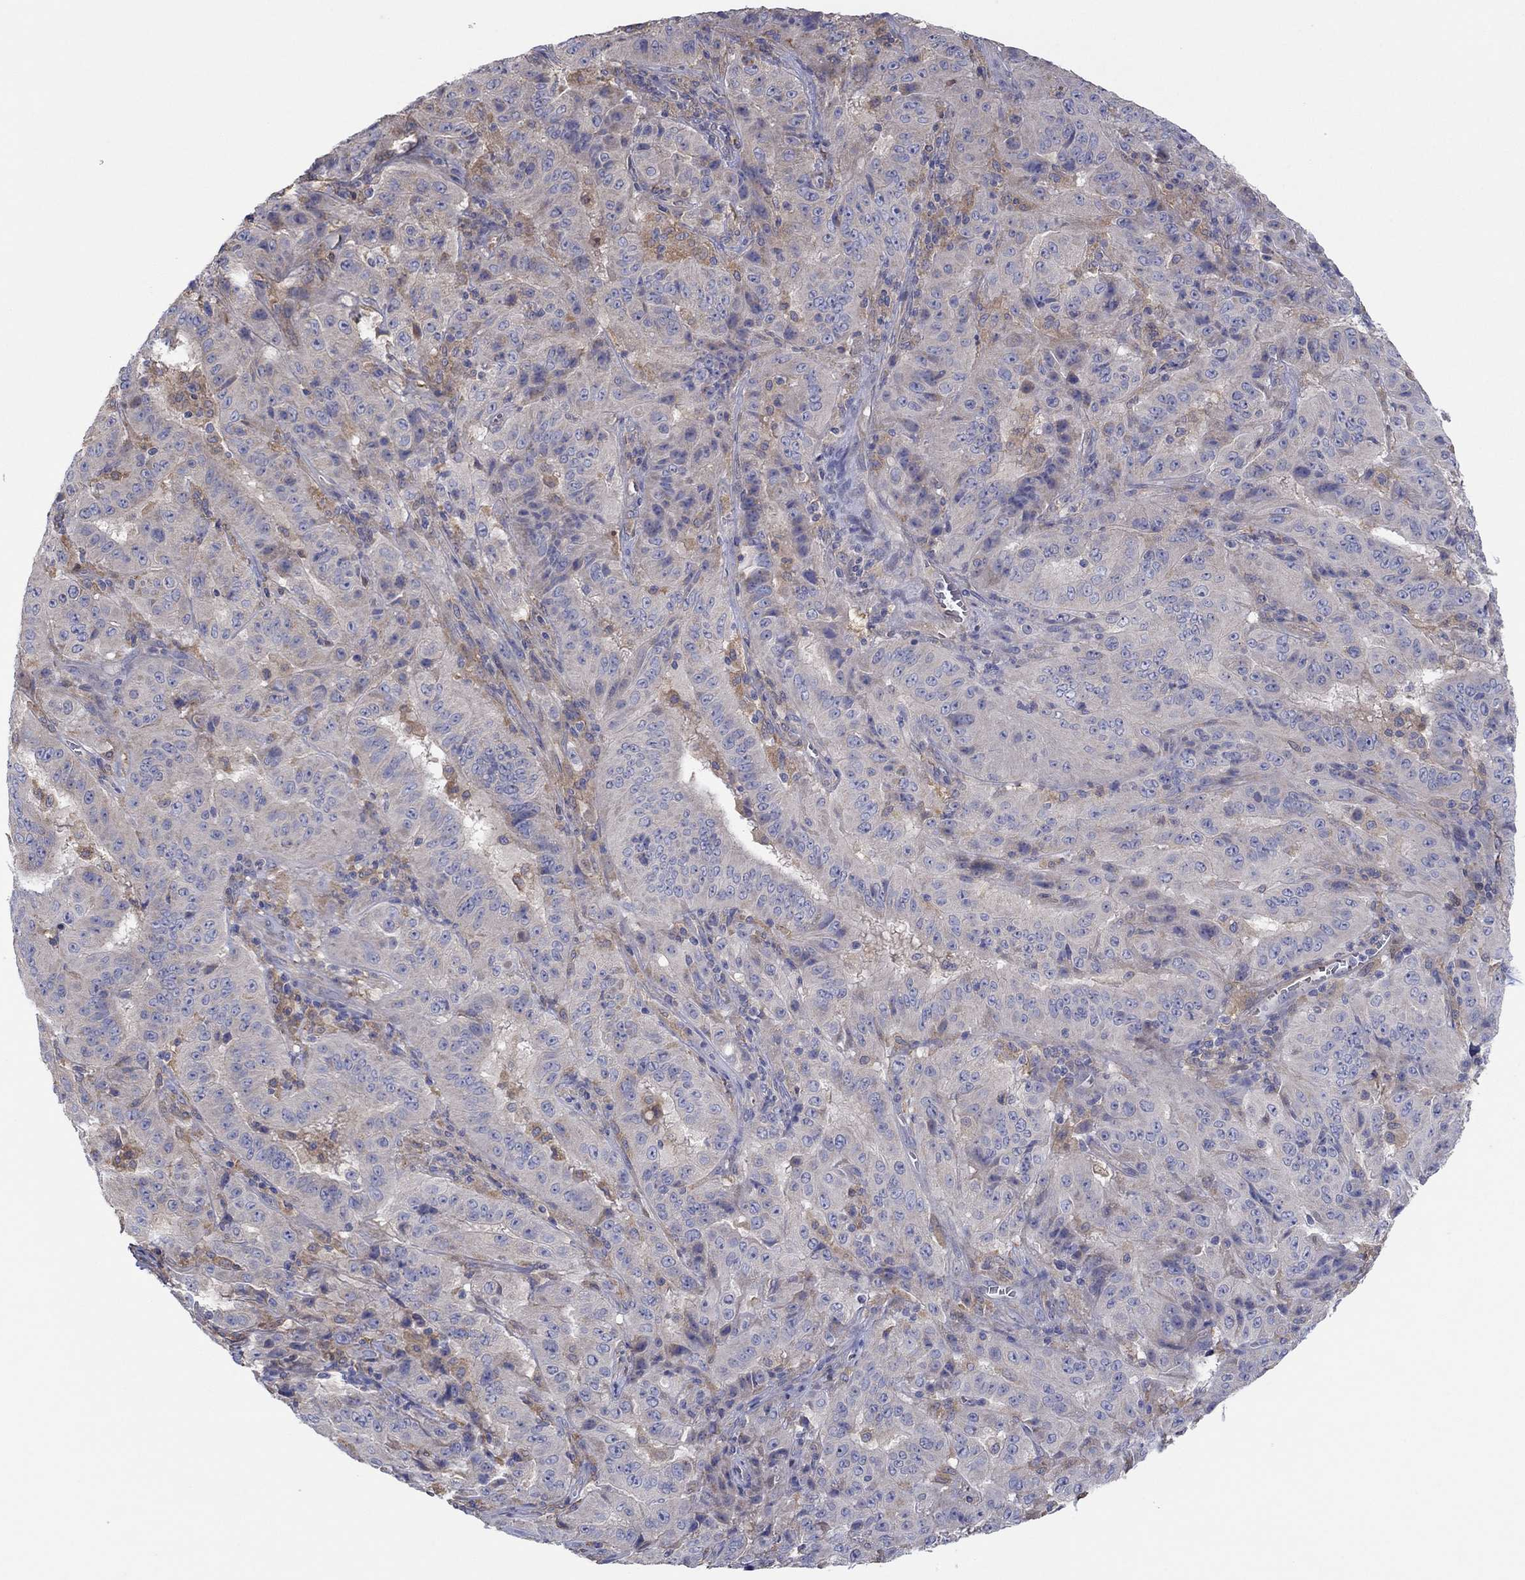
{"staining": {"intensity": "negative", "quantity": "none", "location": "none"}, "tissue": "pancreatic cancer", "cell_type": "Tumor cells", "image_type": "cancer", "snomed": [{"axis": "morphology", "description": "Adenocarcinoma, NOS"}, {"axis": "topography", "description": "Pancreas"}], "caption": "A high-resolution micrograph shows immunohistochemistry staining of pancreatic adenocarcinoma, which reveals no significant staining in tumor cells. (Brightfield microscopy of DAB IHC at high magnification).", "gene": "PLCL2", "patient": {"sex": "male", "age": 63}}